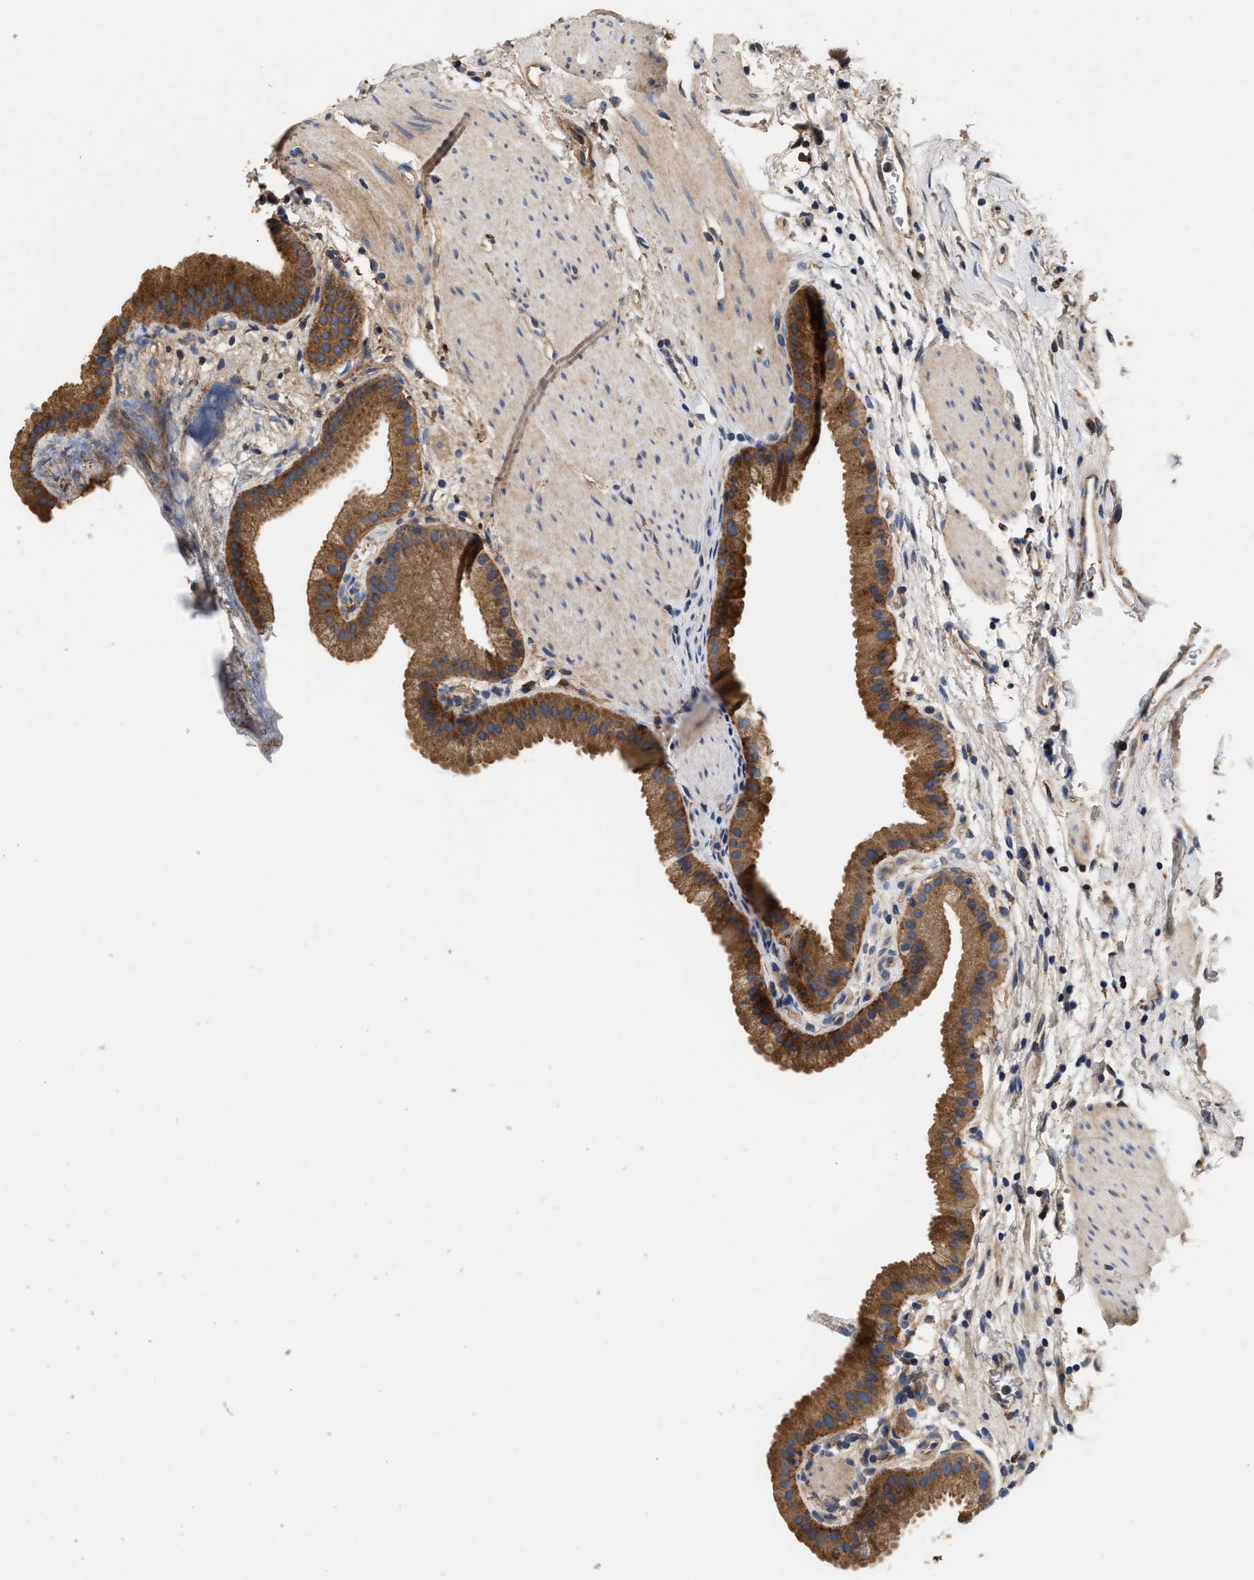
{"staining": {"intensity": "strong", "quantity": ">75%", "location": "cytoplasmic/membranous"}, "tissue": "gallbladder", "cell_type": "Glandular cells", "image_type": "normal", "snomed": [{"axis": "morphology", "description": "Normal tissue, NOS"}, {"axis": "topography", "description": "Gallbladder"}], "caption": "Gallbladder stained for a protein (brown) displays strong cytoplasmic/membranous positive positivity in approximately >75% of glandular cells.", "gene": "KLB", "patient": {"sex": "female", "age": 64}}